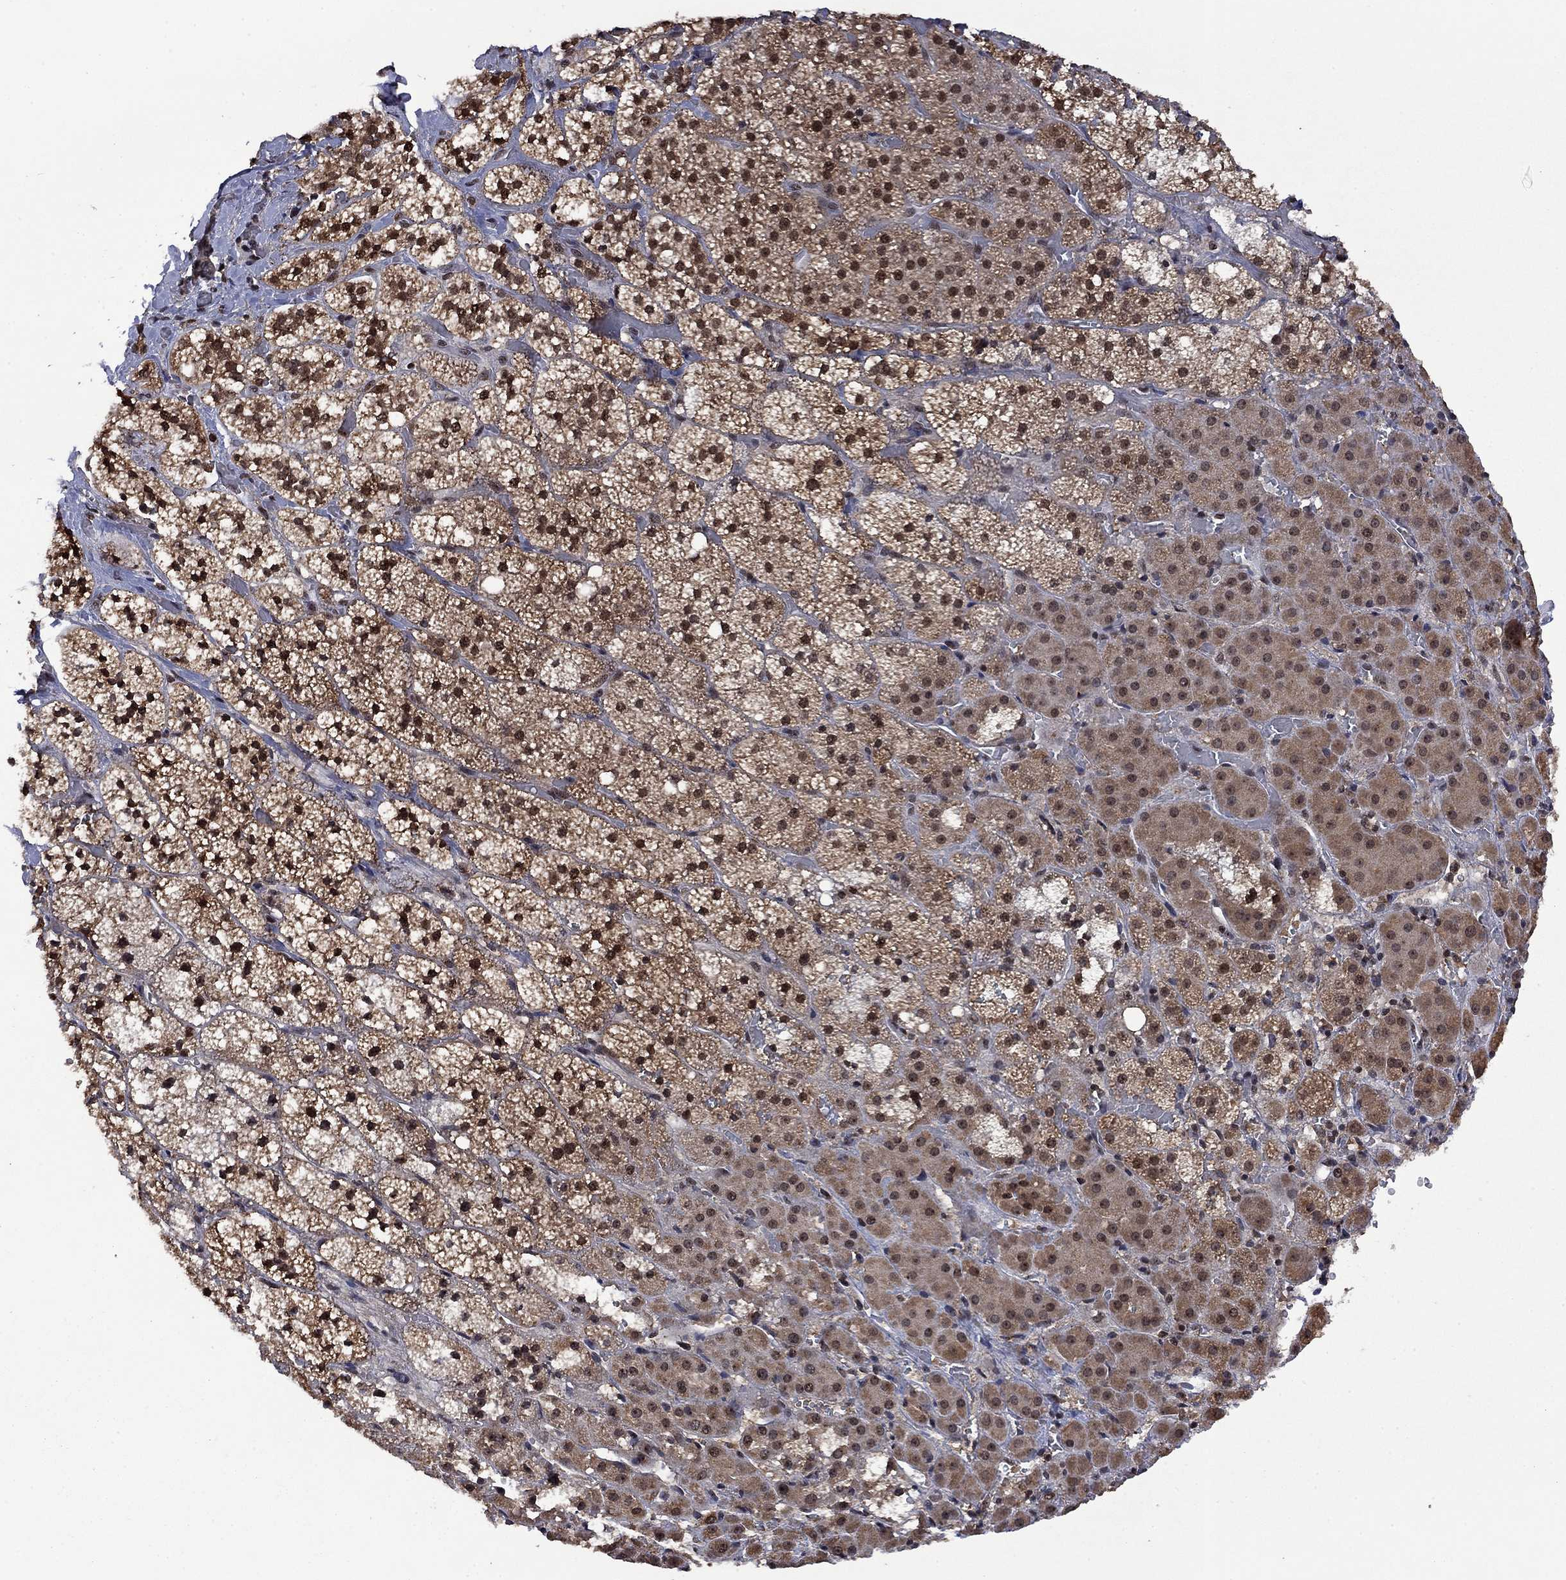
{"staining": {"intensity": "moderate", "quantity": ">75%", "location": "cytoplasmic/membranous,nuclear"}, "tissue": "adrenal gland", "cell_type": "Glandular cells", "image_type": "normal", "snomed": [{"axis": "morphology", "description": "Normal tissue, NOS"}, {"axis": "topography", "description": "Adrenal gland"}], "caption": "Adrenal gland stained with a brown dye reveals moderate cytoplasmic/membranous,nuclear positive staining in approximately >75% of glandular cells.", "gene": "FBLL1", "patient": {"sex": "male", "age": 53}}